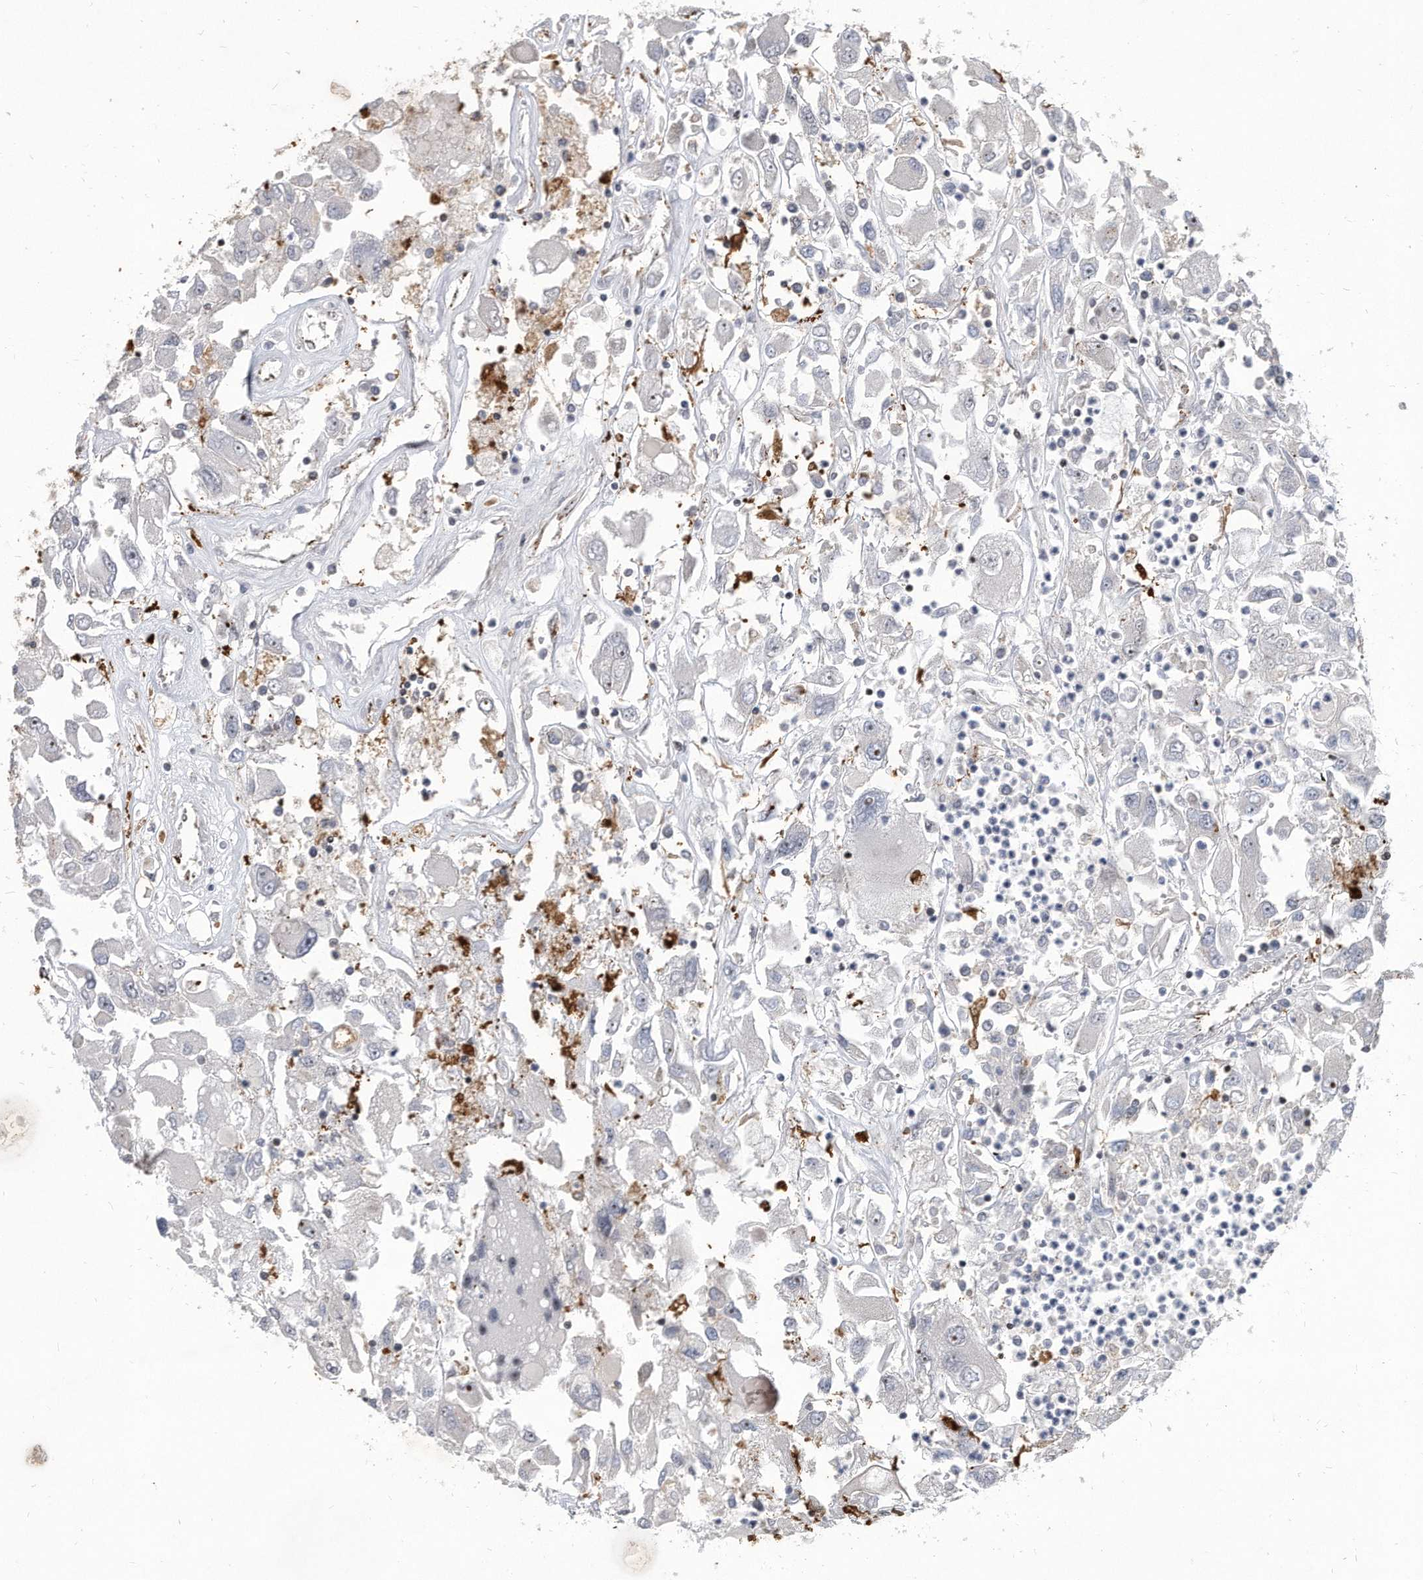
{"staining": {"intensity": "negative", "quantity": "none", "location": "none"}, "tissue": "renal cancer", "cell_type": "Tumor cells", "image_type": "cancer", "snomed": [{"axis": "morphology", "description": "Adenocarcinoma, NOS"}, {"axis": "topography", "description": "Kidney"}], "caption": "Immunohistochemistry (IHC) image of neoplastic tissue: human renal cancer stained with DAB (3,3'-diaminobenzidine) exhibits no significant protein expression in tumor cells.", "gene": "PGBD2", "patient": {"sex": "female", "age": 52}}